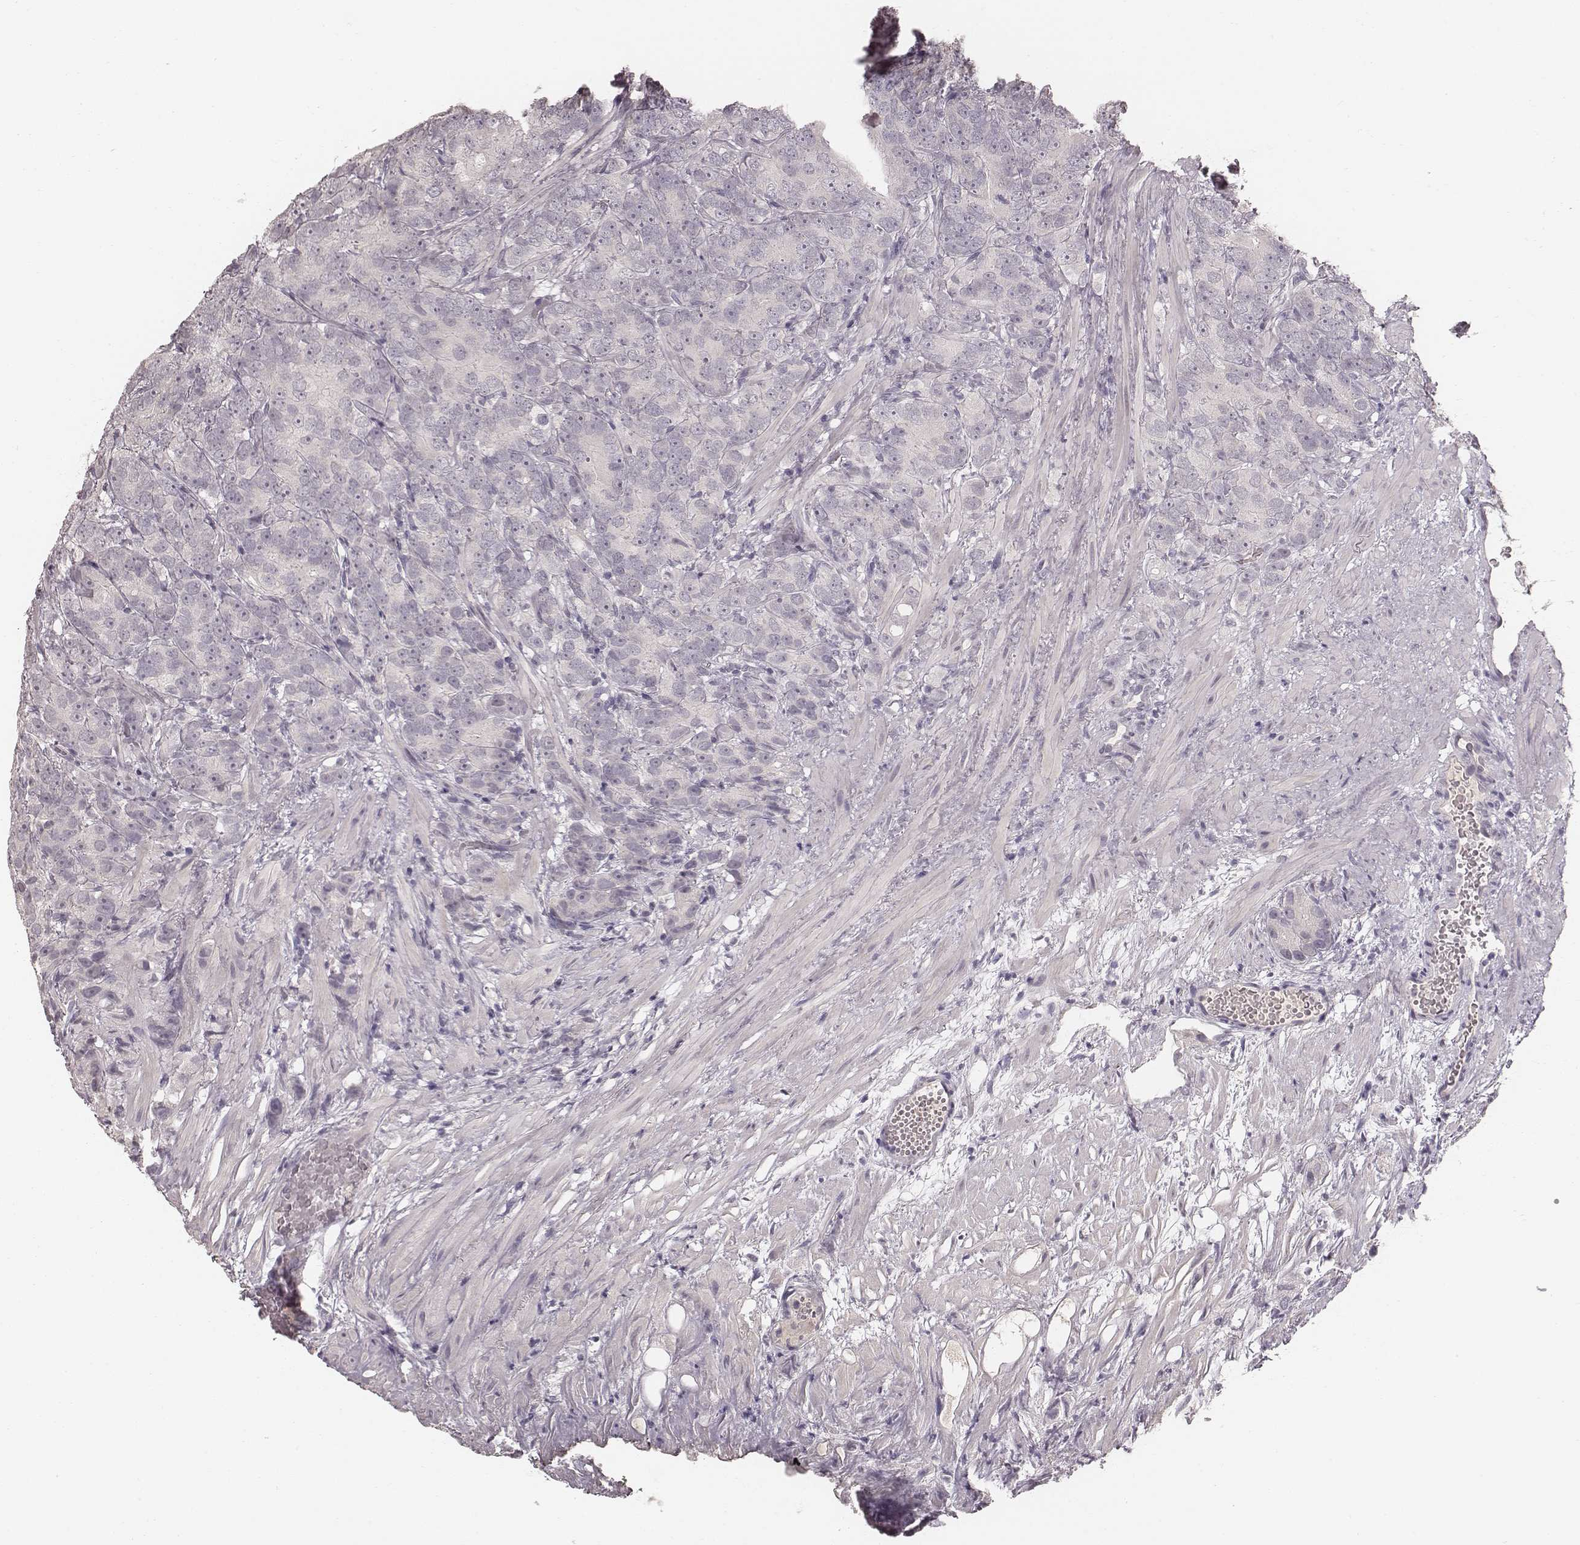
{"staining": {"intensity": "negative", "quantity": "none", "location": "none"}, "tissue": "prostate cancer", "cell_type": "Tumor cells", "image_type": "cancer", "snomed": [{"axis": "morphology", "description": "Adenocarcinoma, High grade"}, {"axis": "topography", "description": "Prostate"}], "caption": "Immunohistochemical staining of human adenocarcinoma (high-grade) (prostate) shows no significant staining in tumor cells.", "gene": "LY6K", "patient": {"sex": "male", "age": 90}}